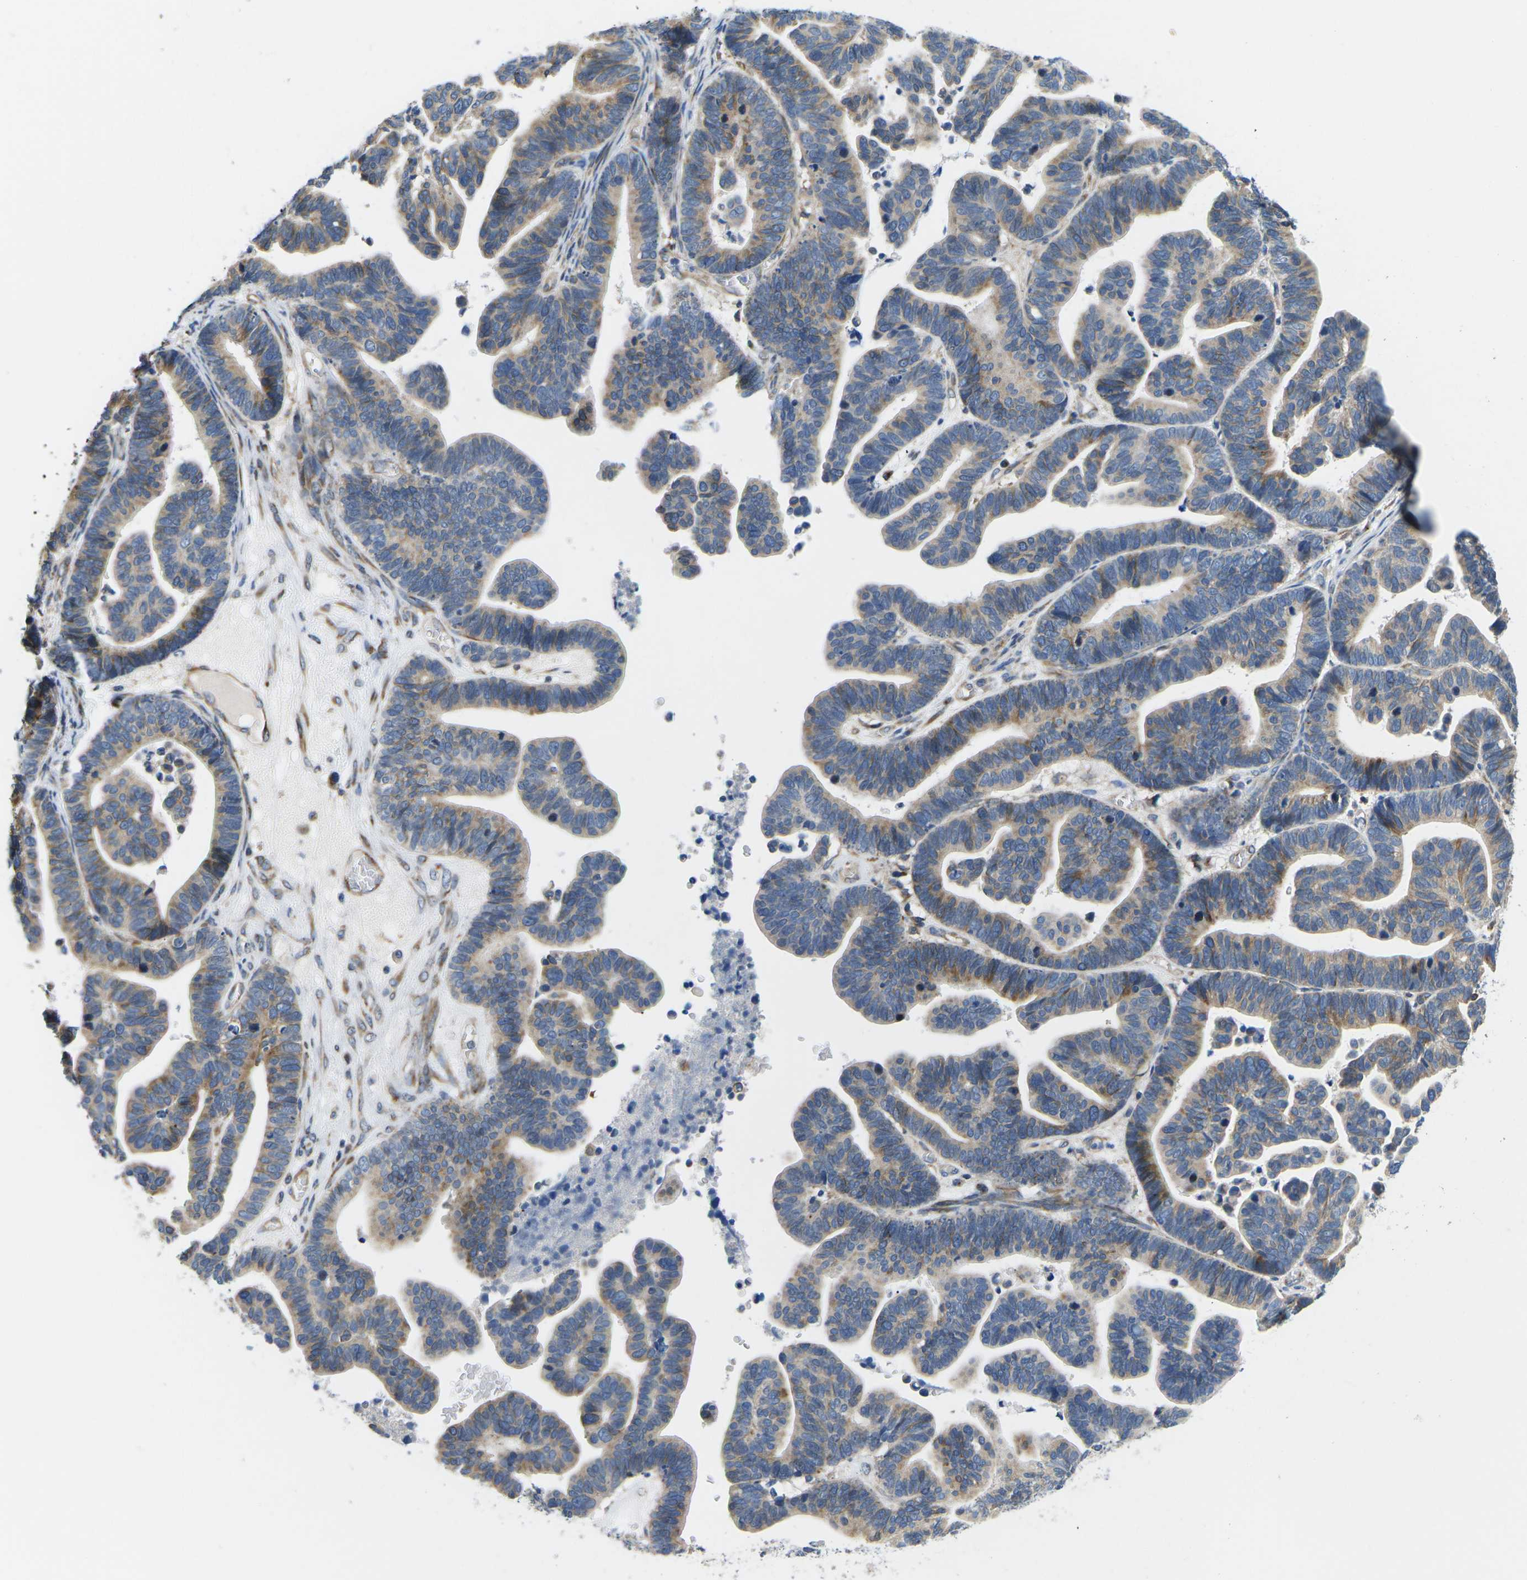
{"staining": {"intensity": "moderate", "quantity": ">75%", "location": "cytoplasmic/membranous"}, "tissue": "ovarian cancer", "cell_type": "Tumor cells", "image_type": "cancer", "snomed": [{"axis": "morphology", "description": "Cystadenocarcinoma, serous, NOS"}, {"axis": "topography", "description": "Ovary"}], "caption": "Immunohistochemical staining of human ovarian serous cystadenocarcinoma shows medium levels of moderate cytoplasmic/membranous protein expression in approximately >75% of tumor cells.", "gene": "TMEFF2", "patient": {"sex": "female", "age": 56}}